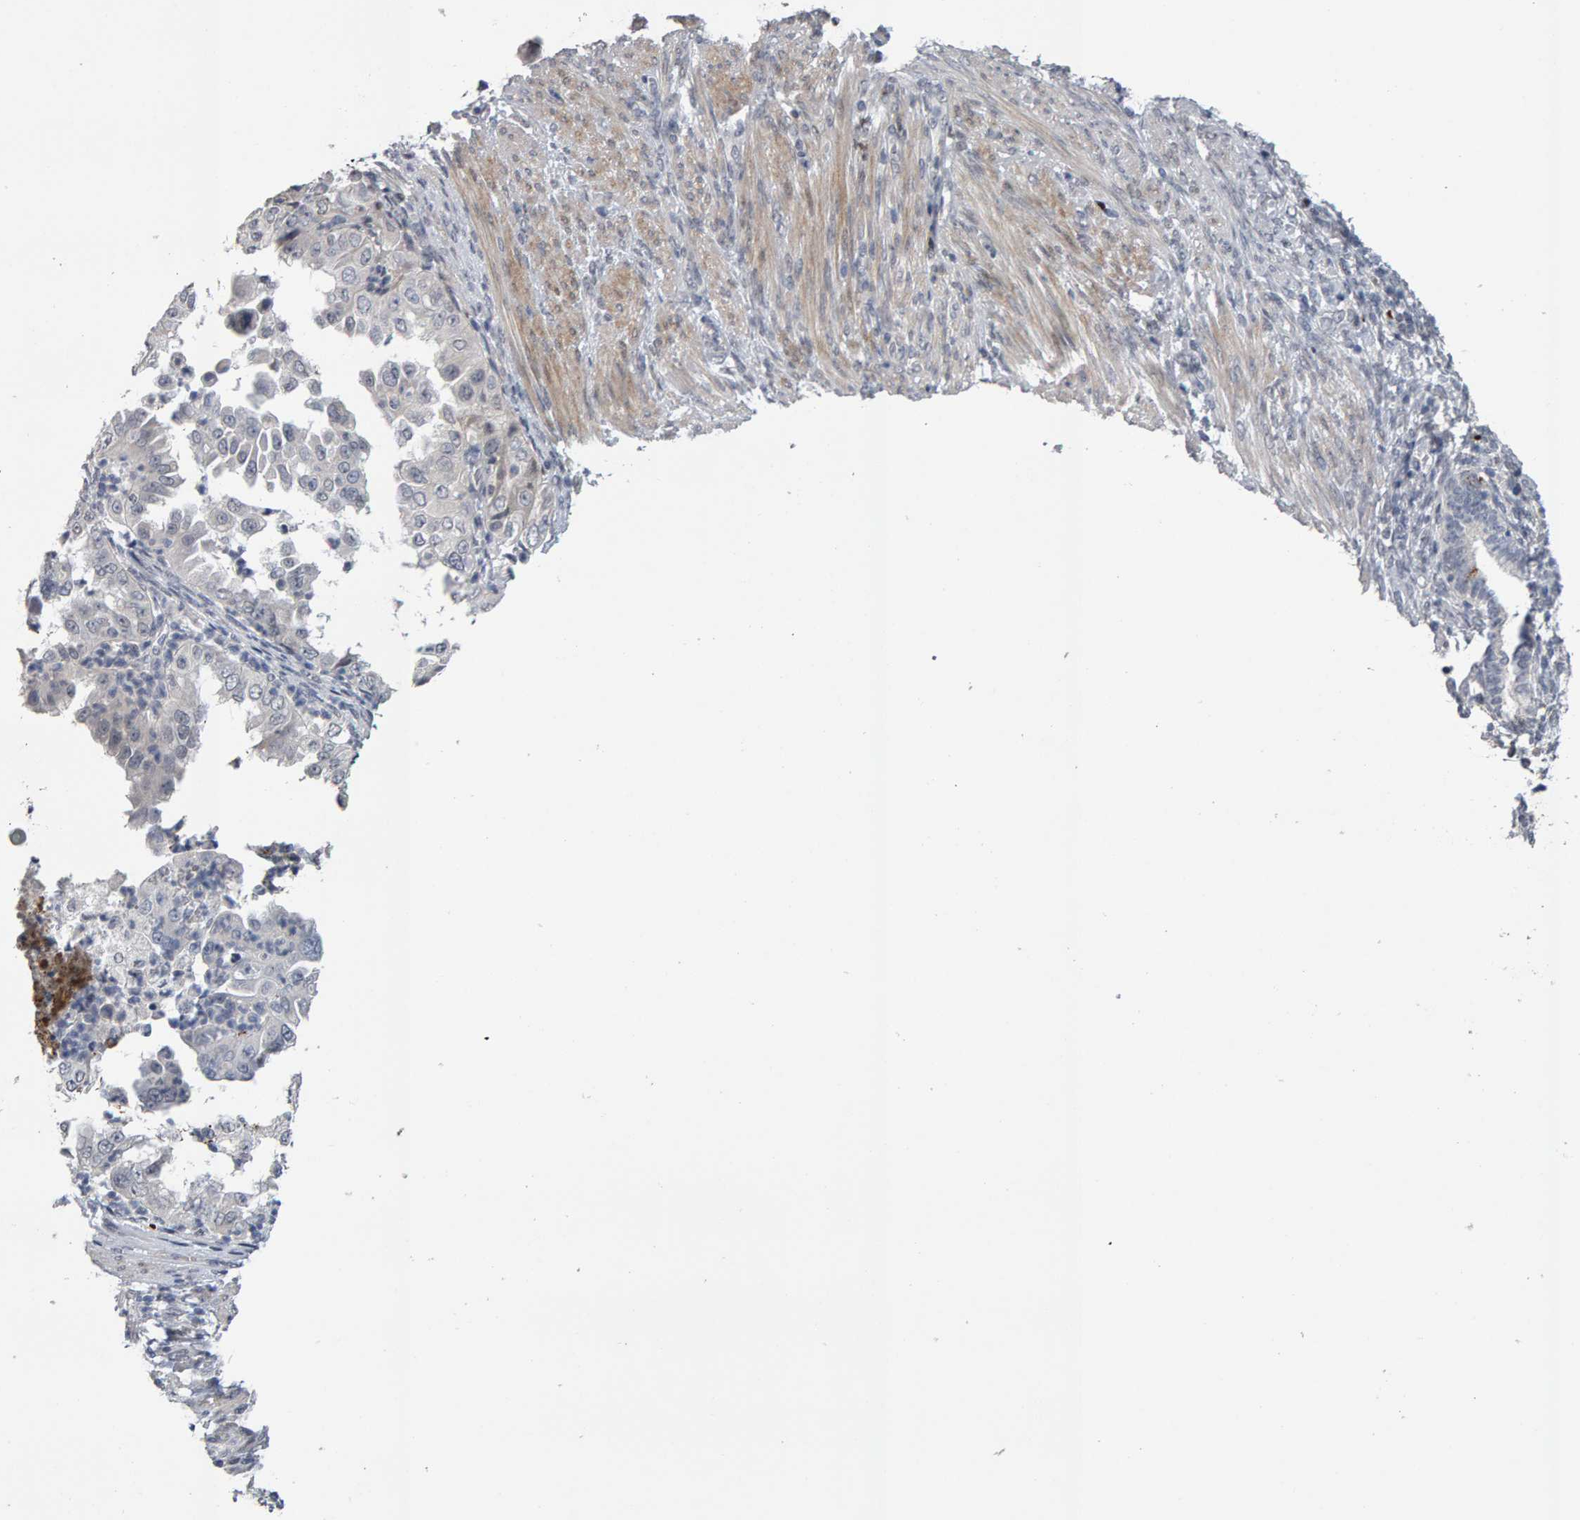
{"staining": {"intensity": "negative", "quantity": "none", "location": "none"}, "tissue": "endometrial cancer", "cell_type": "Tumor cells", "image_type": "cancer", "snomed": [{"axis": "morphology", "description": "Adenocarcinoma, NOS"}, {"axis": "topography", "description": "Endometrium"}], "caption": "The photomicrograph demonstrates no significant positivity in tumor cells of adenocarcinoma (endometrial). (Brightfield microscopy of DAB (3,3'-diaminobenzidine) immunohistochemistry (IHC) at high magnification).", "gene": "IPO8", "patient": {"sex": "female", "age": 85}}